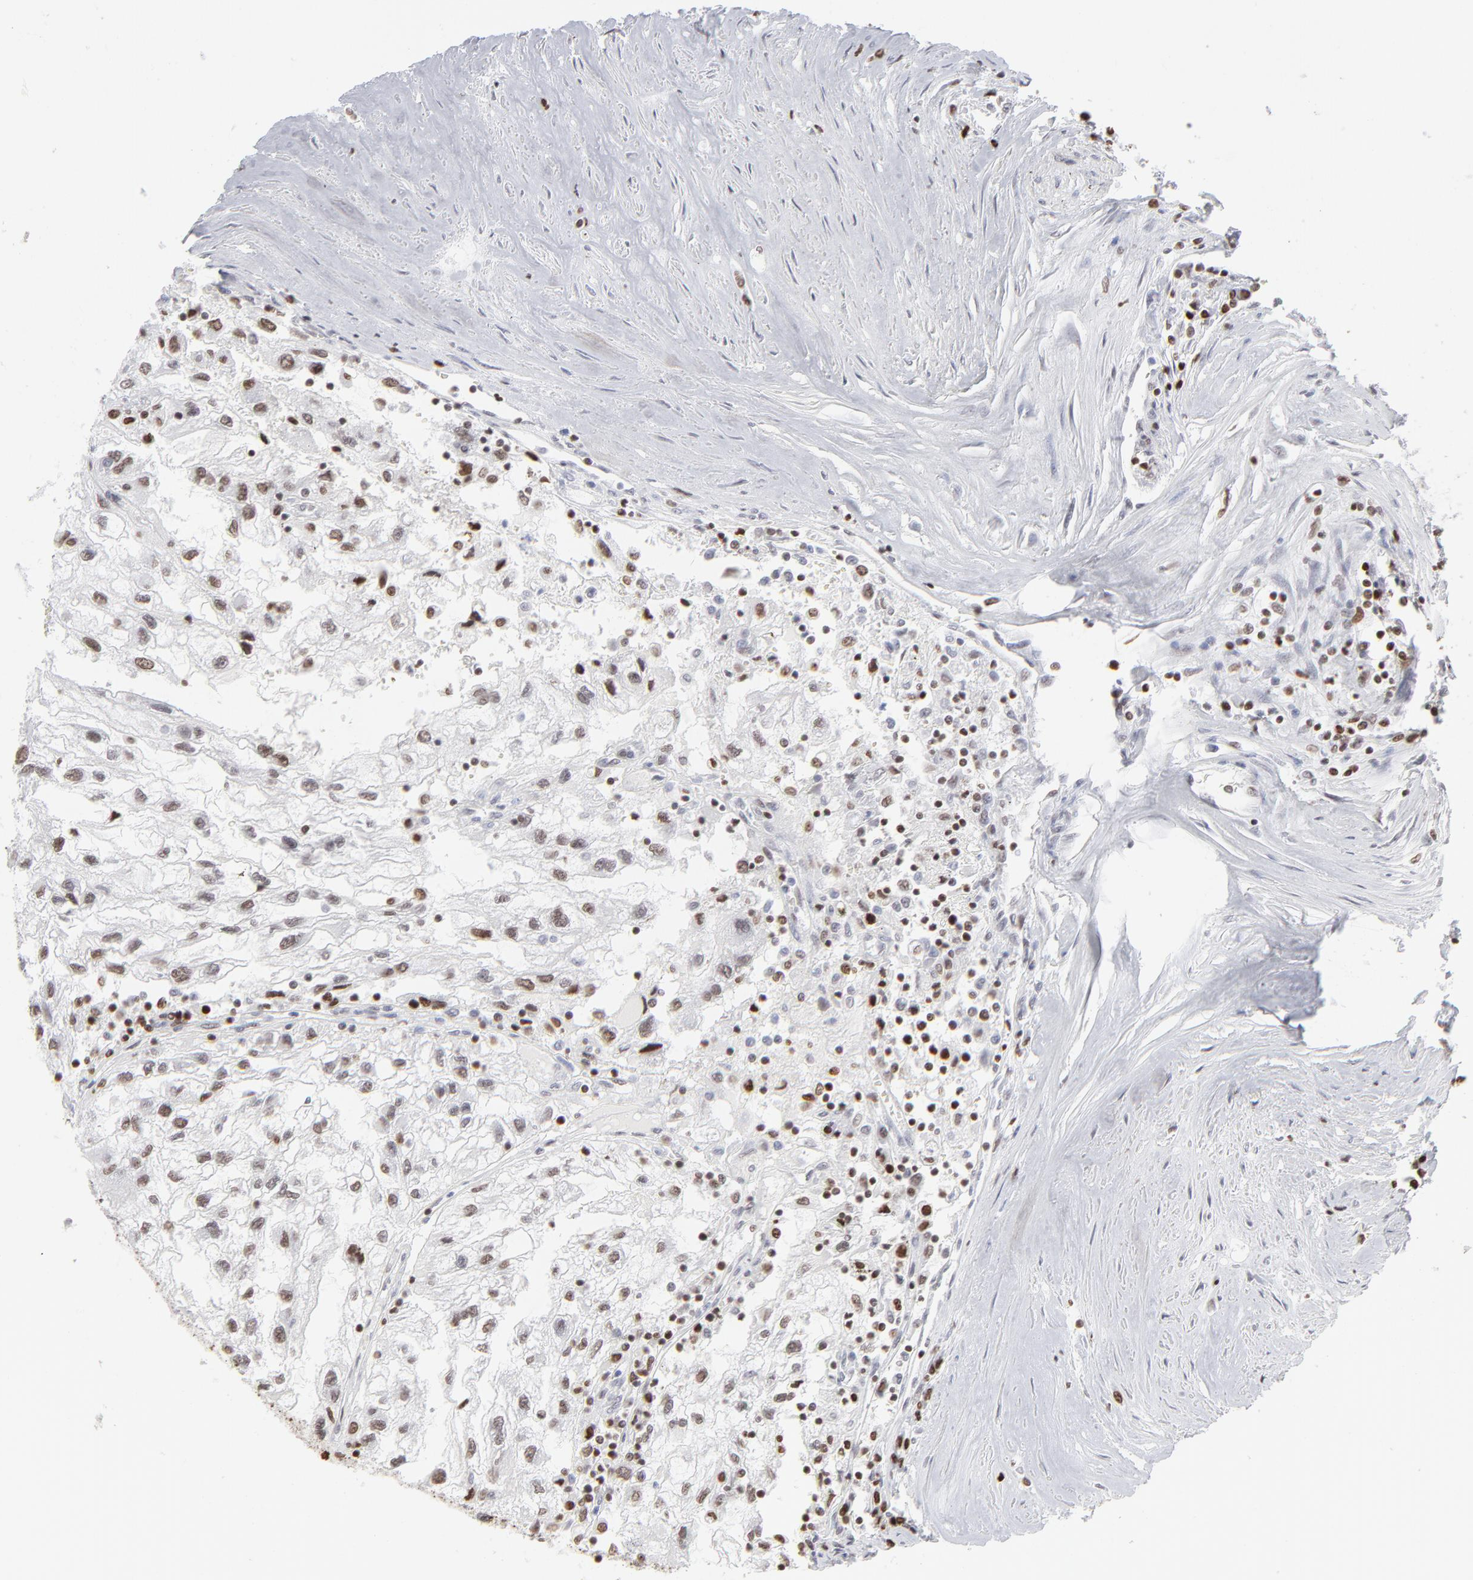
{"staining": {"intensity": "moderate", "quantity": "25%-75%", "location": "nuclear"}, "tissue": "renal cancer", "cell_type": "Tumor cells", "image_type": "cancer", "snomed": [{"axis": "morphology", "description": "Normal tissue, NOS"}, {"axis": "morphology", "description": "Adenocarcinoma, NOS"}, {"axis": "topography", "description": "Kidney"}], "caption": "Moderate nuclear positivity is appreciated in approximately 25%-75% of tumor cells in renal adenocarcinoma. (DAB = brown stain, brightfield microscopy at high magnification).", "gene": "PARP1", "patient": {"sex": "male", "age": 71}}